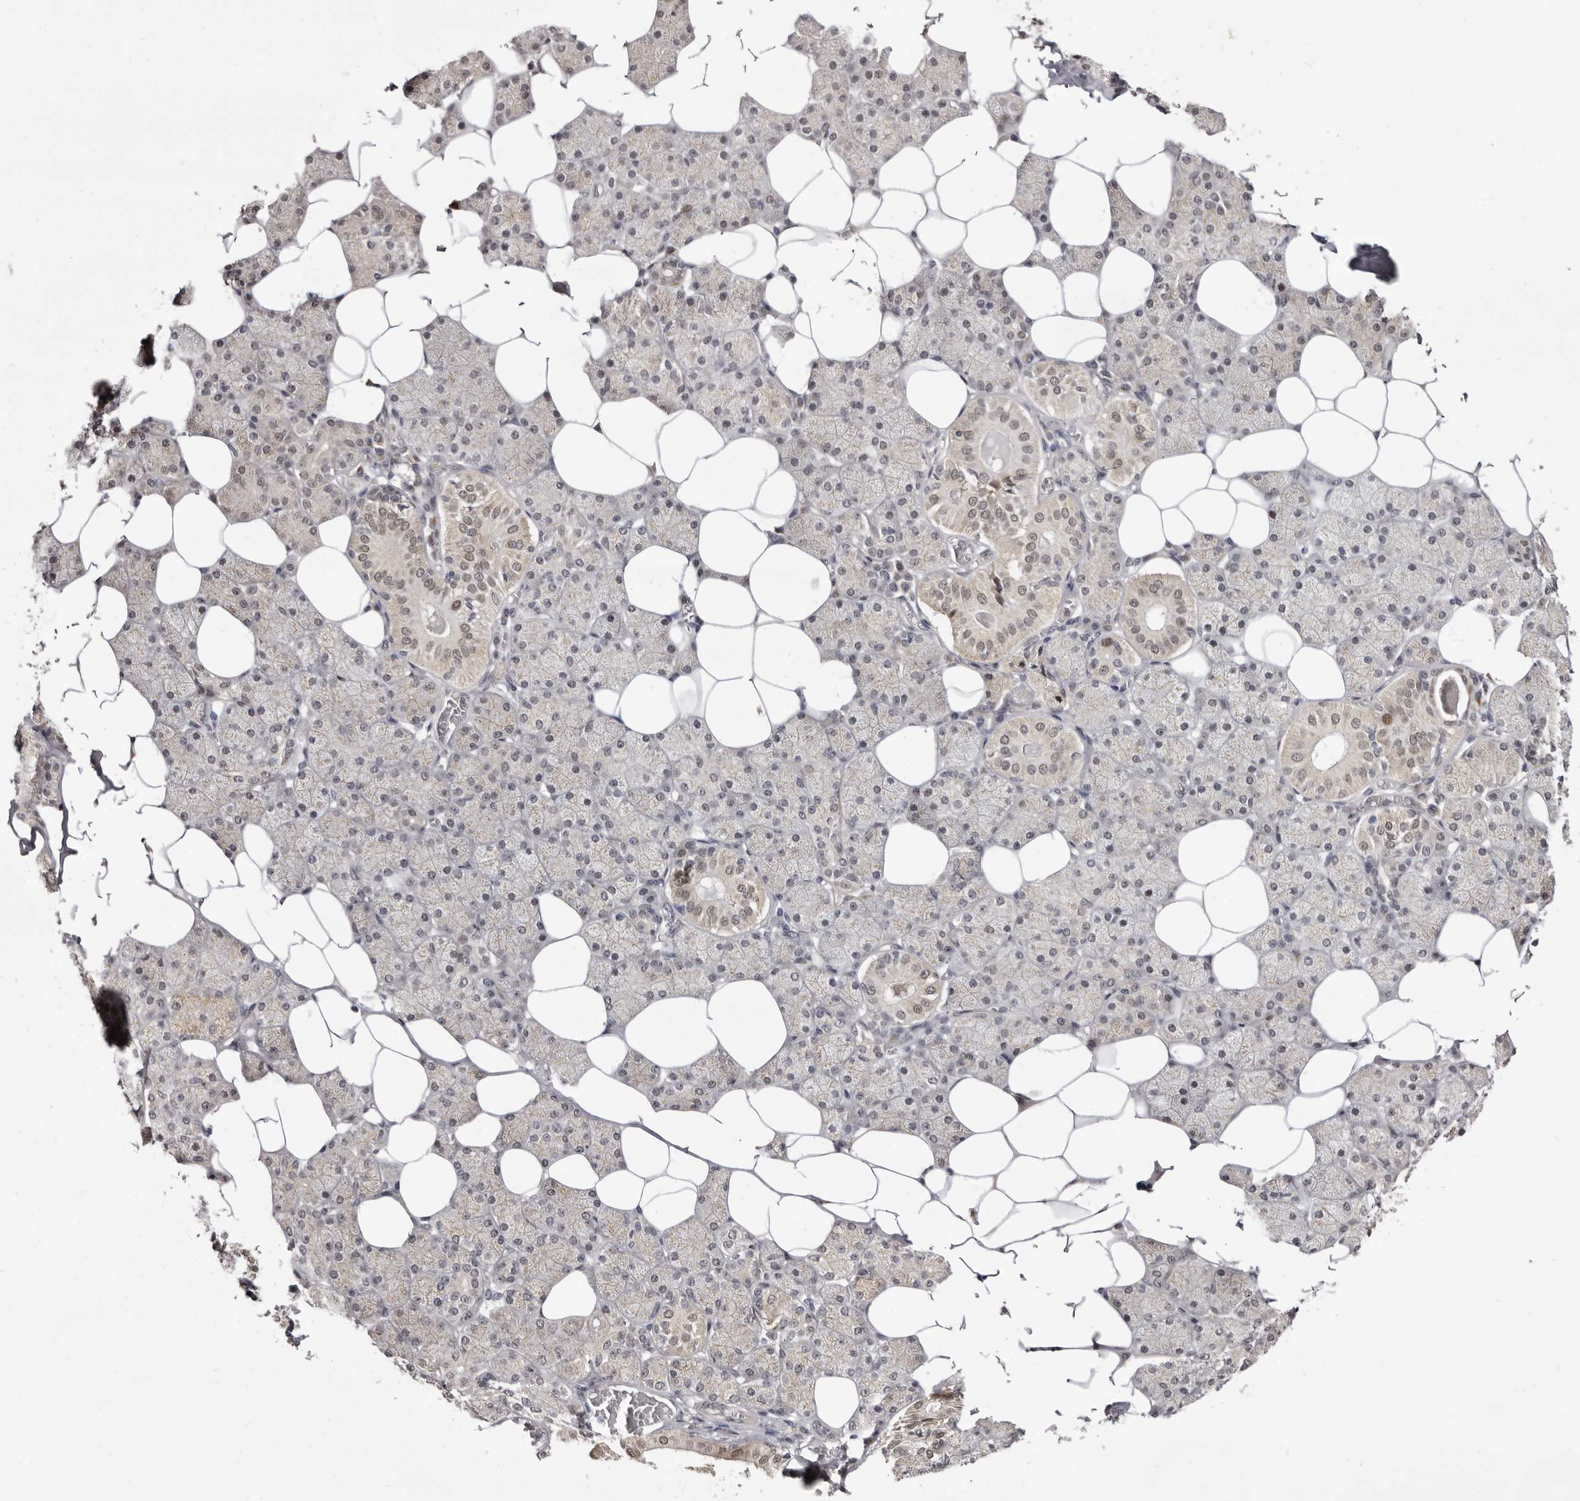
{"staining": {"intensity": "moderate", "quantity": "<25%", "location": "cytoplasmic/membranous"}, "tissue": "salivary gland", "cell_type": "Glandular cells", "image_type": "normal", "snomed": [{"axis": "morphology", "description": "Normal tissue, NOS"}, {"axis": "topography", "description": "Salivary gland"}], "caption": "Protein expression analysis of unremarkable salivary gland displays moderate cytoplasmic/membranous staining in approximately <25% of glandular cells.", "gene": "ZNF326", "patient": {"sex": "female", "age": 33}}